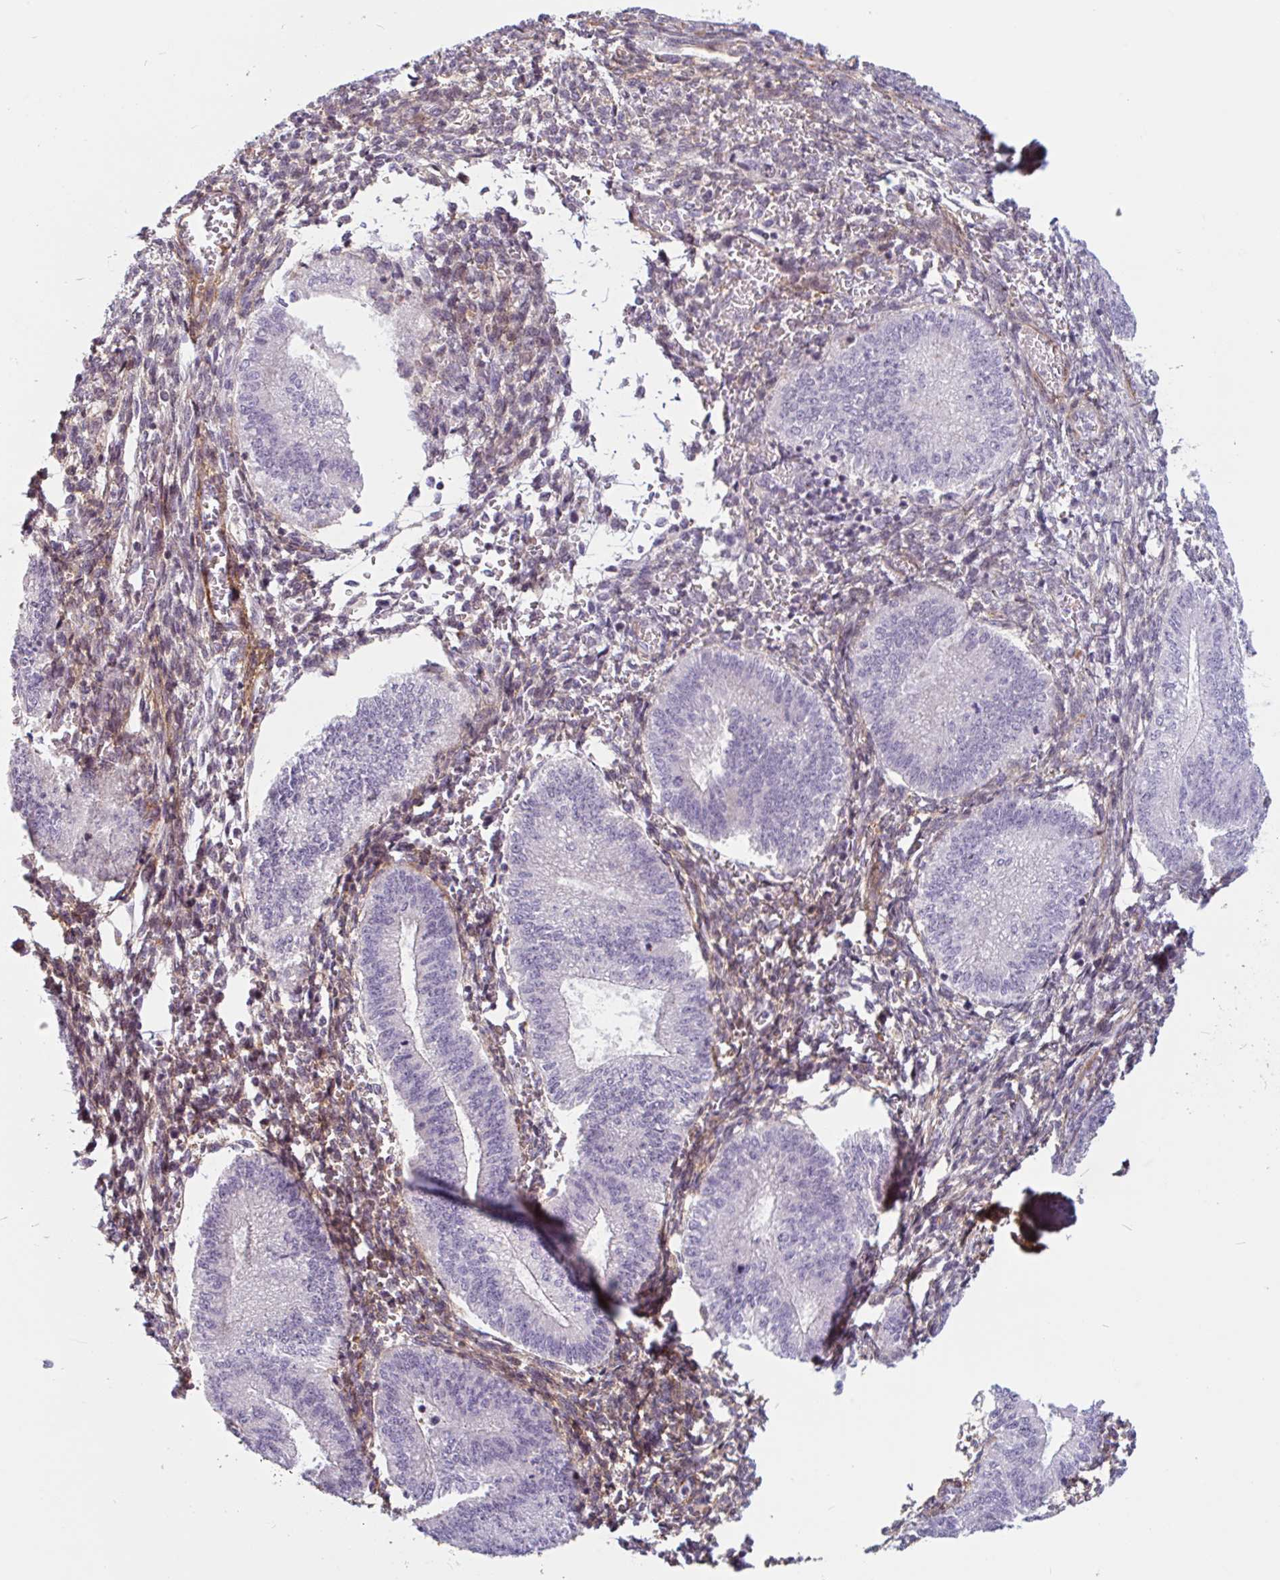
{"staining": {"intensity": "weak", "quantity": "25%-75%", "location": "cytoplasmic/membranous"}, "tissue": "endometrium", "cell_type": "Cells in endometrial stroma", "image_type": "normal", "snomed": [{"axis": "morphology", "description": "Normal tissue, NOS"}, {"axis": "topography", "description": "Endometrium"}], "caption": "Immunohistochemical staining of normal human endometrium displays 25%-75% levels of weak cytoplasmic/membranous protein positivity in about 25%-75% of cells in endometrial stroma.", "gene": "TMEM119", "patient": {"sex": "female", "age": 25}}